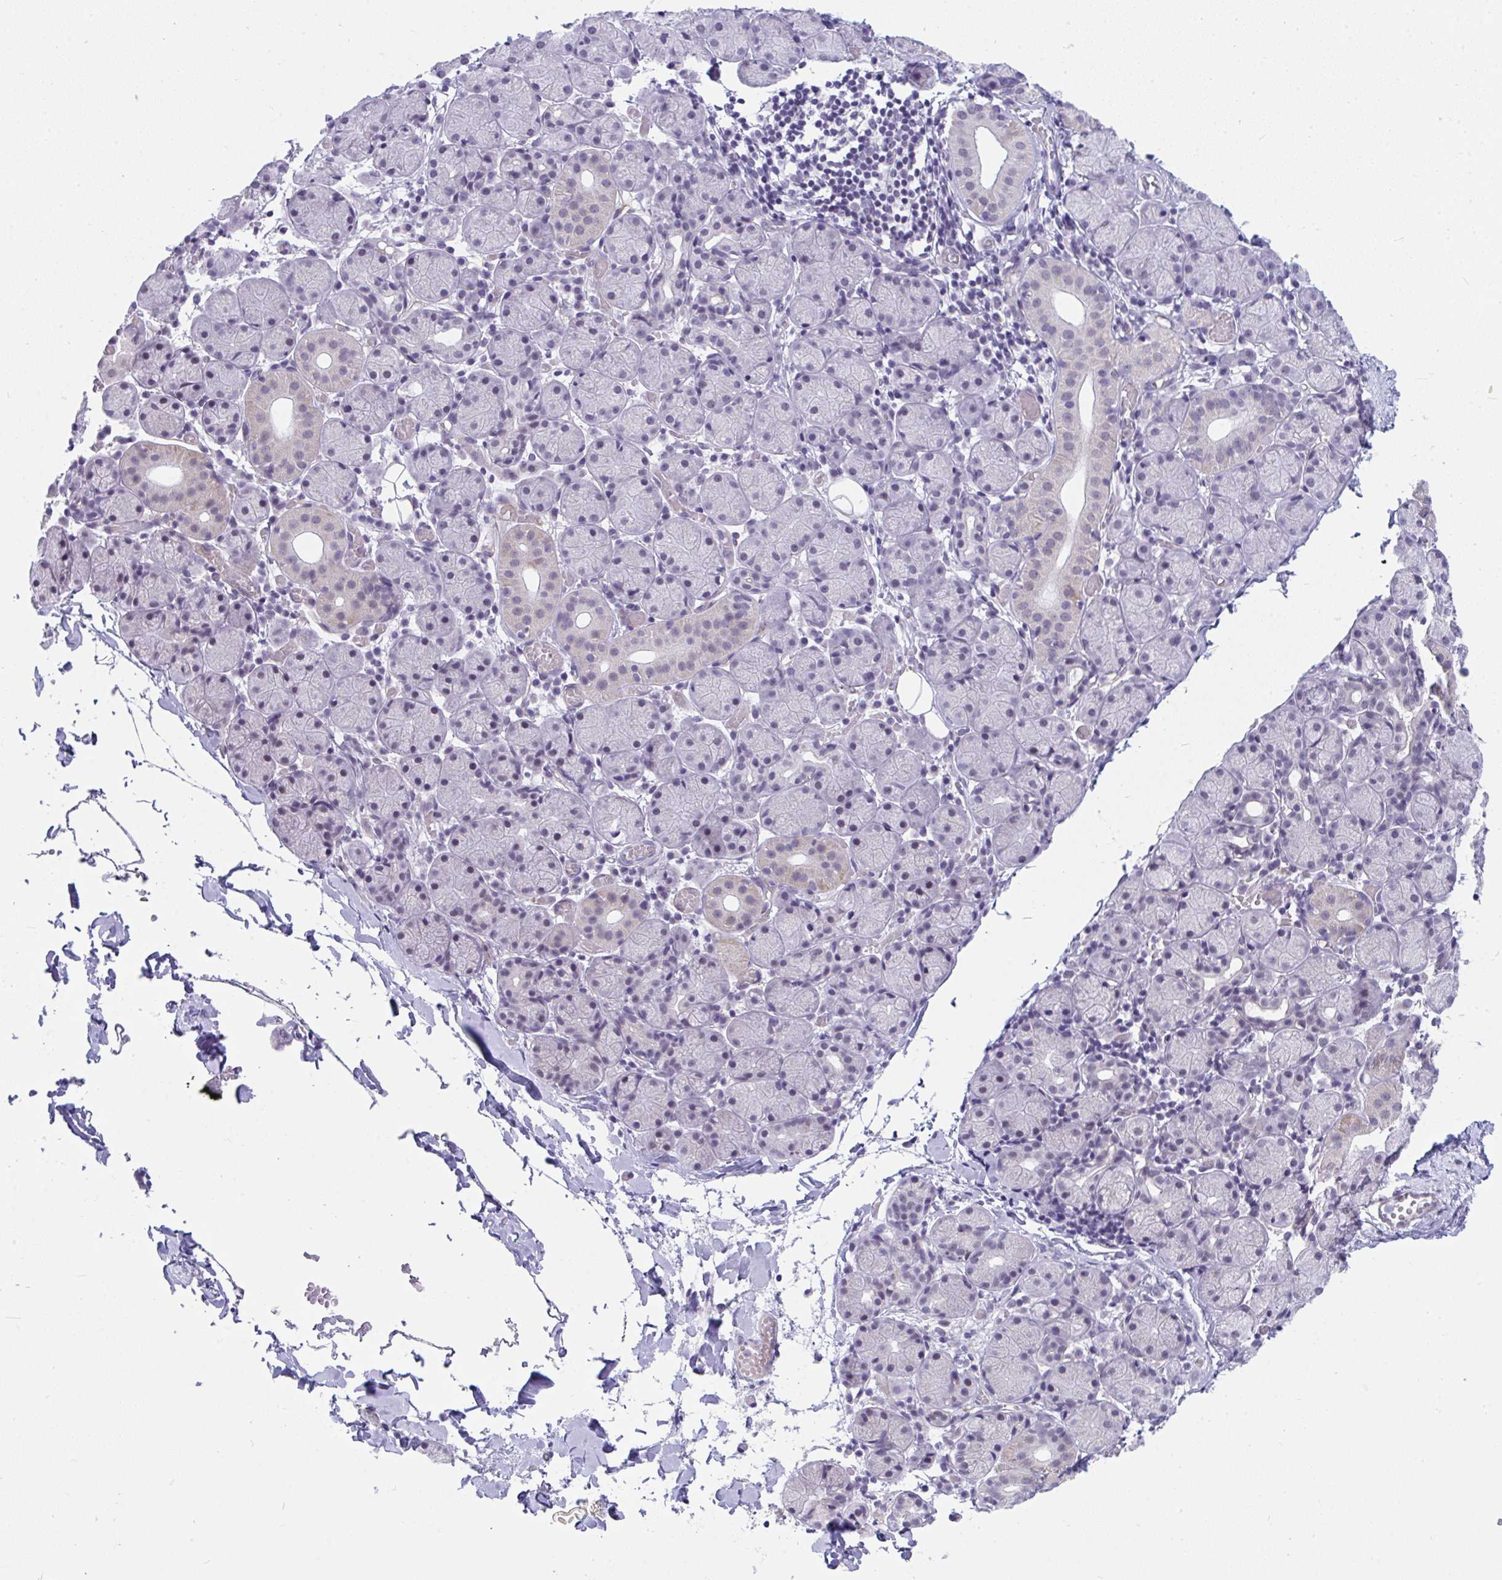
{"staining": {"intensity": "weak", "quantity": "<25%", "location": "cytoplasmic/membranous"}, "tissue": "salivary gland", "cell_type": "Glandular cells", "image_type": "normal", "snomed": [{"axis": "morphology", "description": "Normal tissue, NOS"}, {"axis": "topography", "description": "Salivary gland"}], "caption": "Glandular cells show no significant expression in normal salivary gland. (DAB (3,3'-diaminobenzidine) immunohistochemistry (IHC) with hematoxylin counter stain).", "gene": "CDK13", "patient": {"sex": "female", "age": 24}}